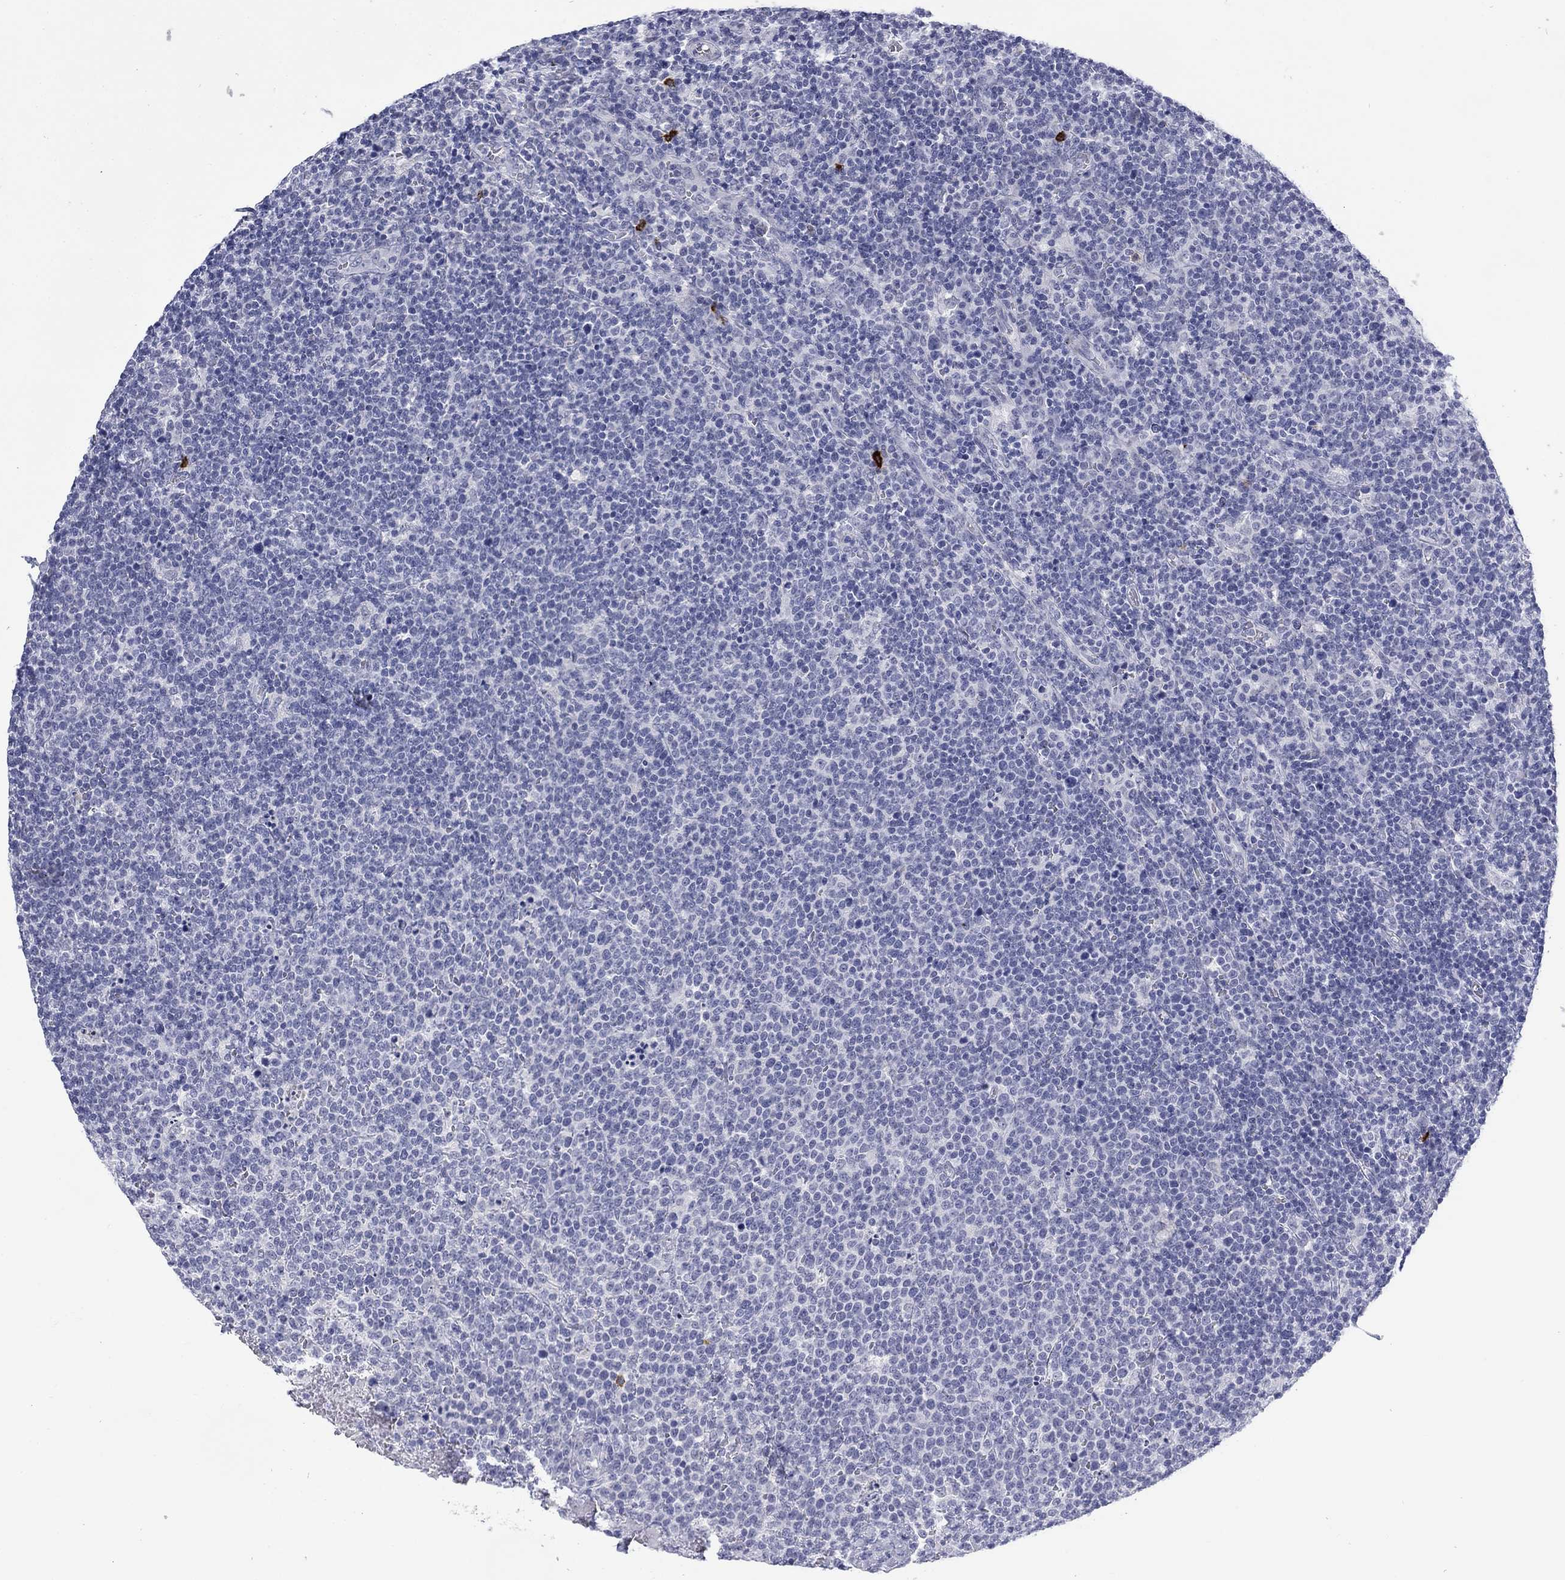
{"staining": {"intensity": "negative", "quantity": "none", "location": "none"}, "tissue": "lymphoma", "cell_type": "Tumor cells", "image_type": "cancer", "snomed": [{"axis": "morphology", "description": "Malignant lymphoma, non-Hodgkin's type, High grade"}, {"axis": "topography", "description": "Lymph node"}], "caption": "Tumor cells show no significant protein expression in lymphoma. Nuclei are stained in blue.", "gene": "ECEL1", "patient": {"sex": "male", "age": 61}}